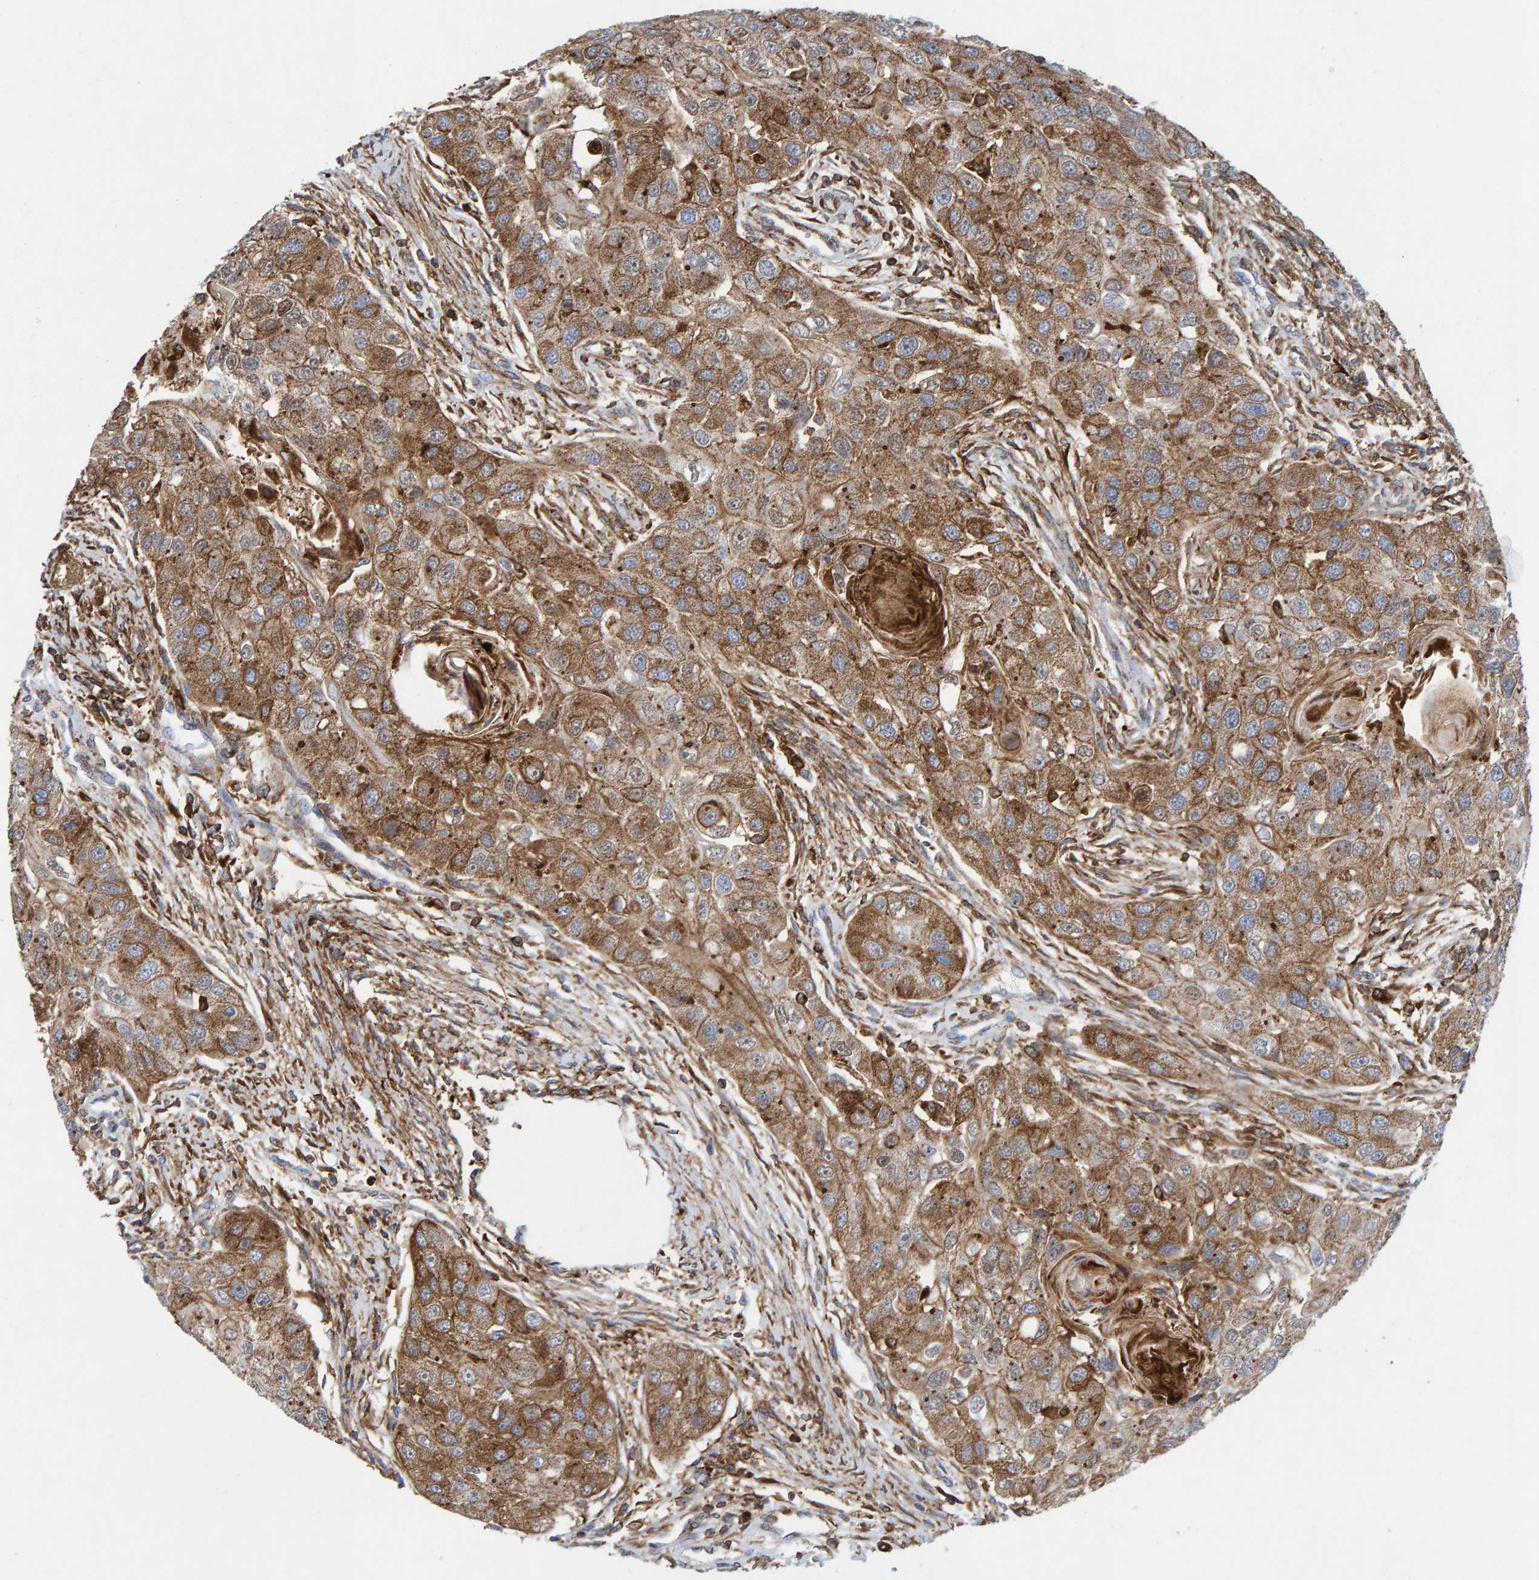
{"staining": {"intensity": "moderate", "quantity": ">75%", "location": "cytoplasmic/membranous"}, "tissue": "head and neck cancer", "cell_type": "Tumor cells", "image_type": "cancer", "snomed": [{"axis": "morphology", "description": "Normal tissue, NOS"}, {"axis": "morphology", "description": "Squamous cell carcinoma, NOS"}, {"axis": "topography", "description": "Skeletal muscle"}, {"axis": "topography", "description": "Head-Neck"}], "caption": "A medium amount of moderate cytoplasmic/membranous staining is seen in approximately >75% of tumor cells in squamous cell carcinoma (head and neck) tissue. The protein of interest is stained brown, and the nuclei are stained in blue (DAB IHC with brightfield microscopy, high magnification).", "gene": "MVP", "patient": {"sex": "male", "age": 51}}